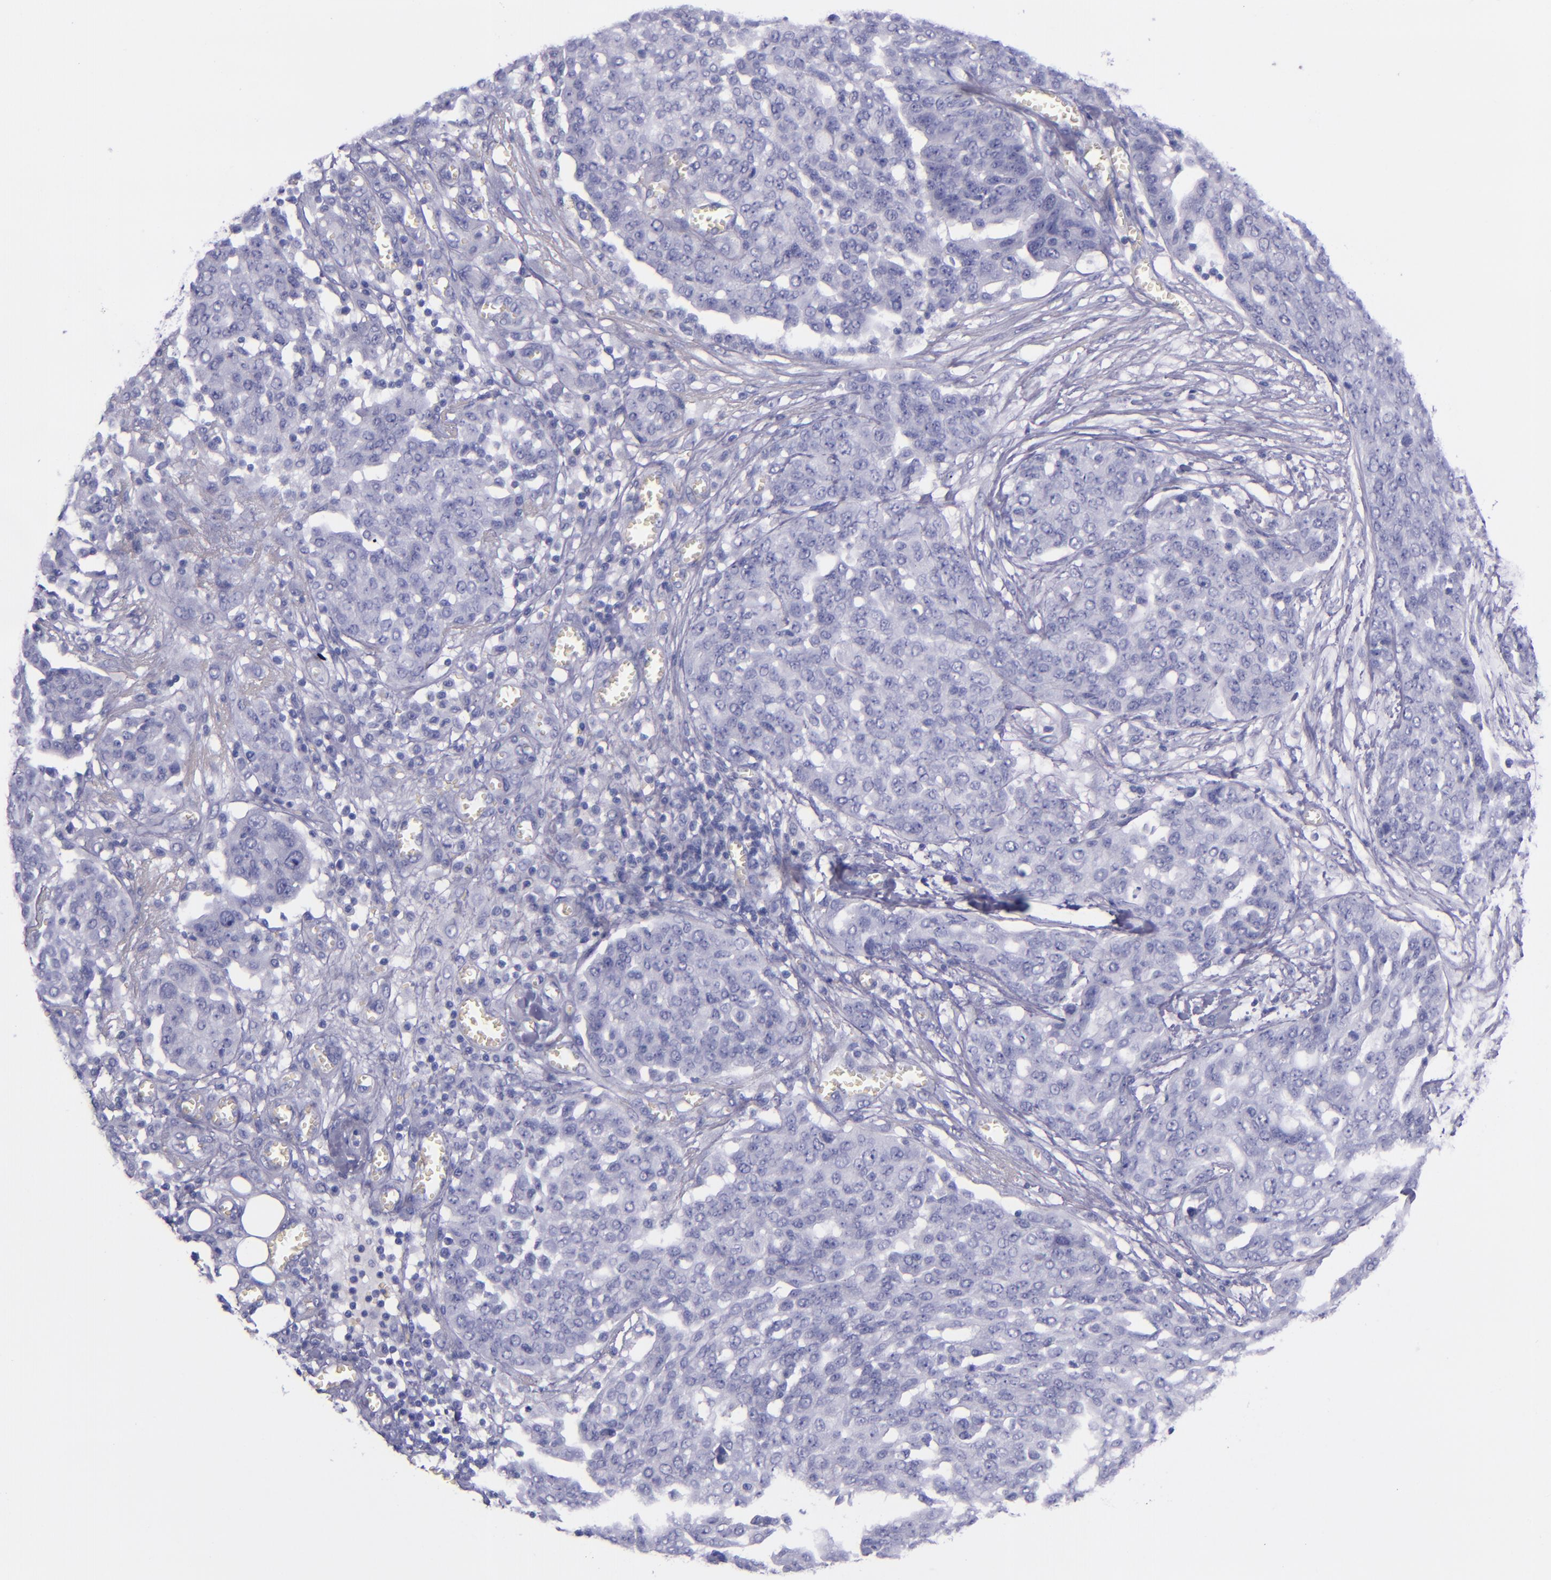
{"staining": {"intensity": "negative", "quantity": "none", "location": "none"}, "tissue": "ovarian cancer", "cell_type": "Tumor cells", "image_type": "cancer", "snomed": [{"axis": "morphology", "description": "Cystadenocarcinoma, serous, NOS"}, {"axis": "topography", "description": "Soft tissue"}, {"axis": "topography", "description": "Ovary"}], "caption": "Immunohistochemistry histopathology image of neoplastic tissue: ovarian cancer stained with DAB (3,3'-diaminobenzidine) displays no significant protein positivity in tumor cells.", "gene": "LAG3", "patient": {"sex": "female", "age": 57}}